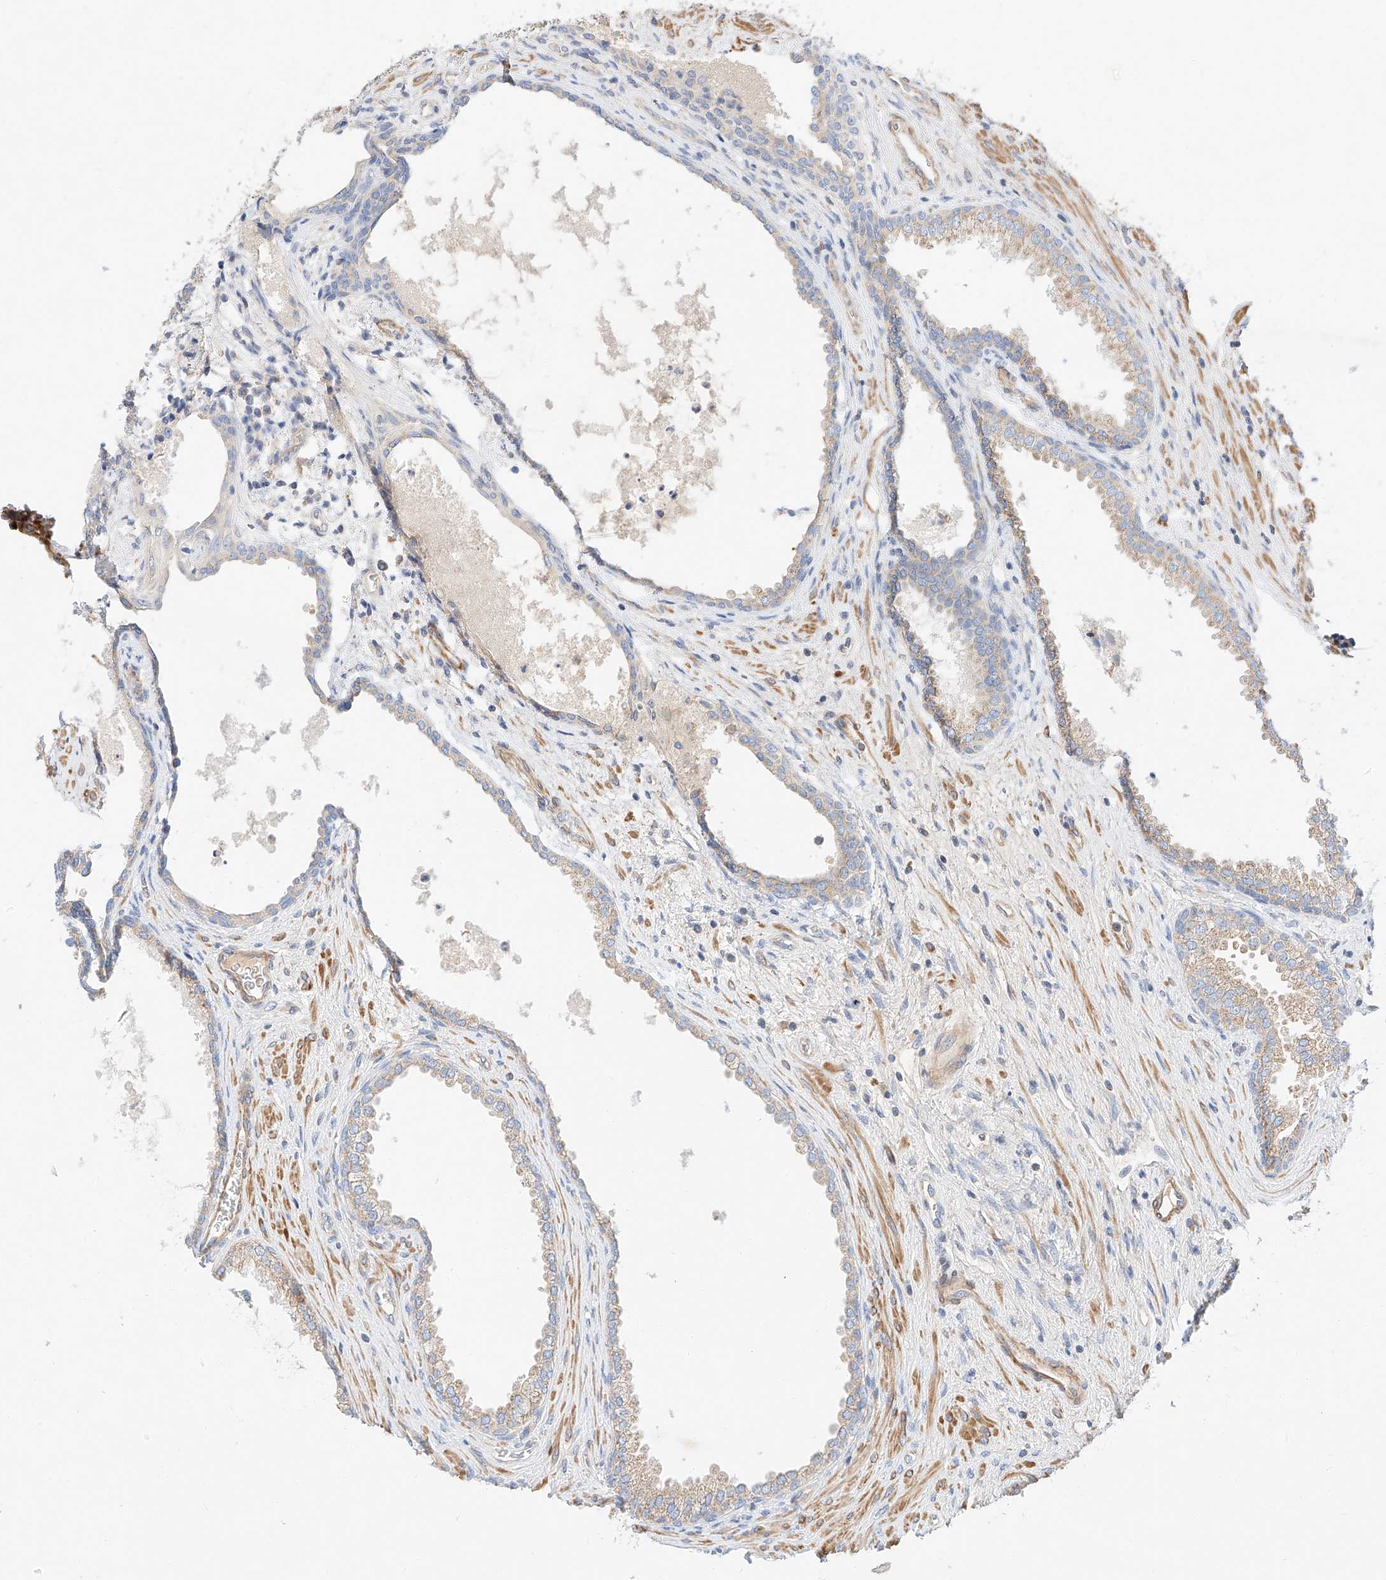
{"staining": {"intensity": "weak", "quantity": "25%-75%", "location": "cytoplasmic/membranous"}, "tissue": "prostate", "cell_type": "Glandular cells", "image_type": "normal", "snomed": [{"axis": "morphology", "description": "Normal tissue, NOS"}, {"axis": "topography", "description": "Prostate"}], "caption": "Unremarkable prostate exhibits weak cytoplasmic/membranous staining in about 25%-75% of glandular cells, visualized by immunohistochemistry. The staining was performed using DAB (3,3'-diaminobenzidine), with brown indicating positive protein expression. Nuclei are stained blue with hematoxylin.", "gene": "C6orf118", "patient": {"sex": "male", "age": 76}}